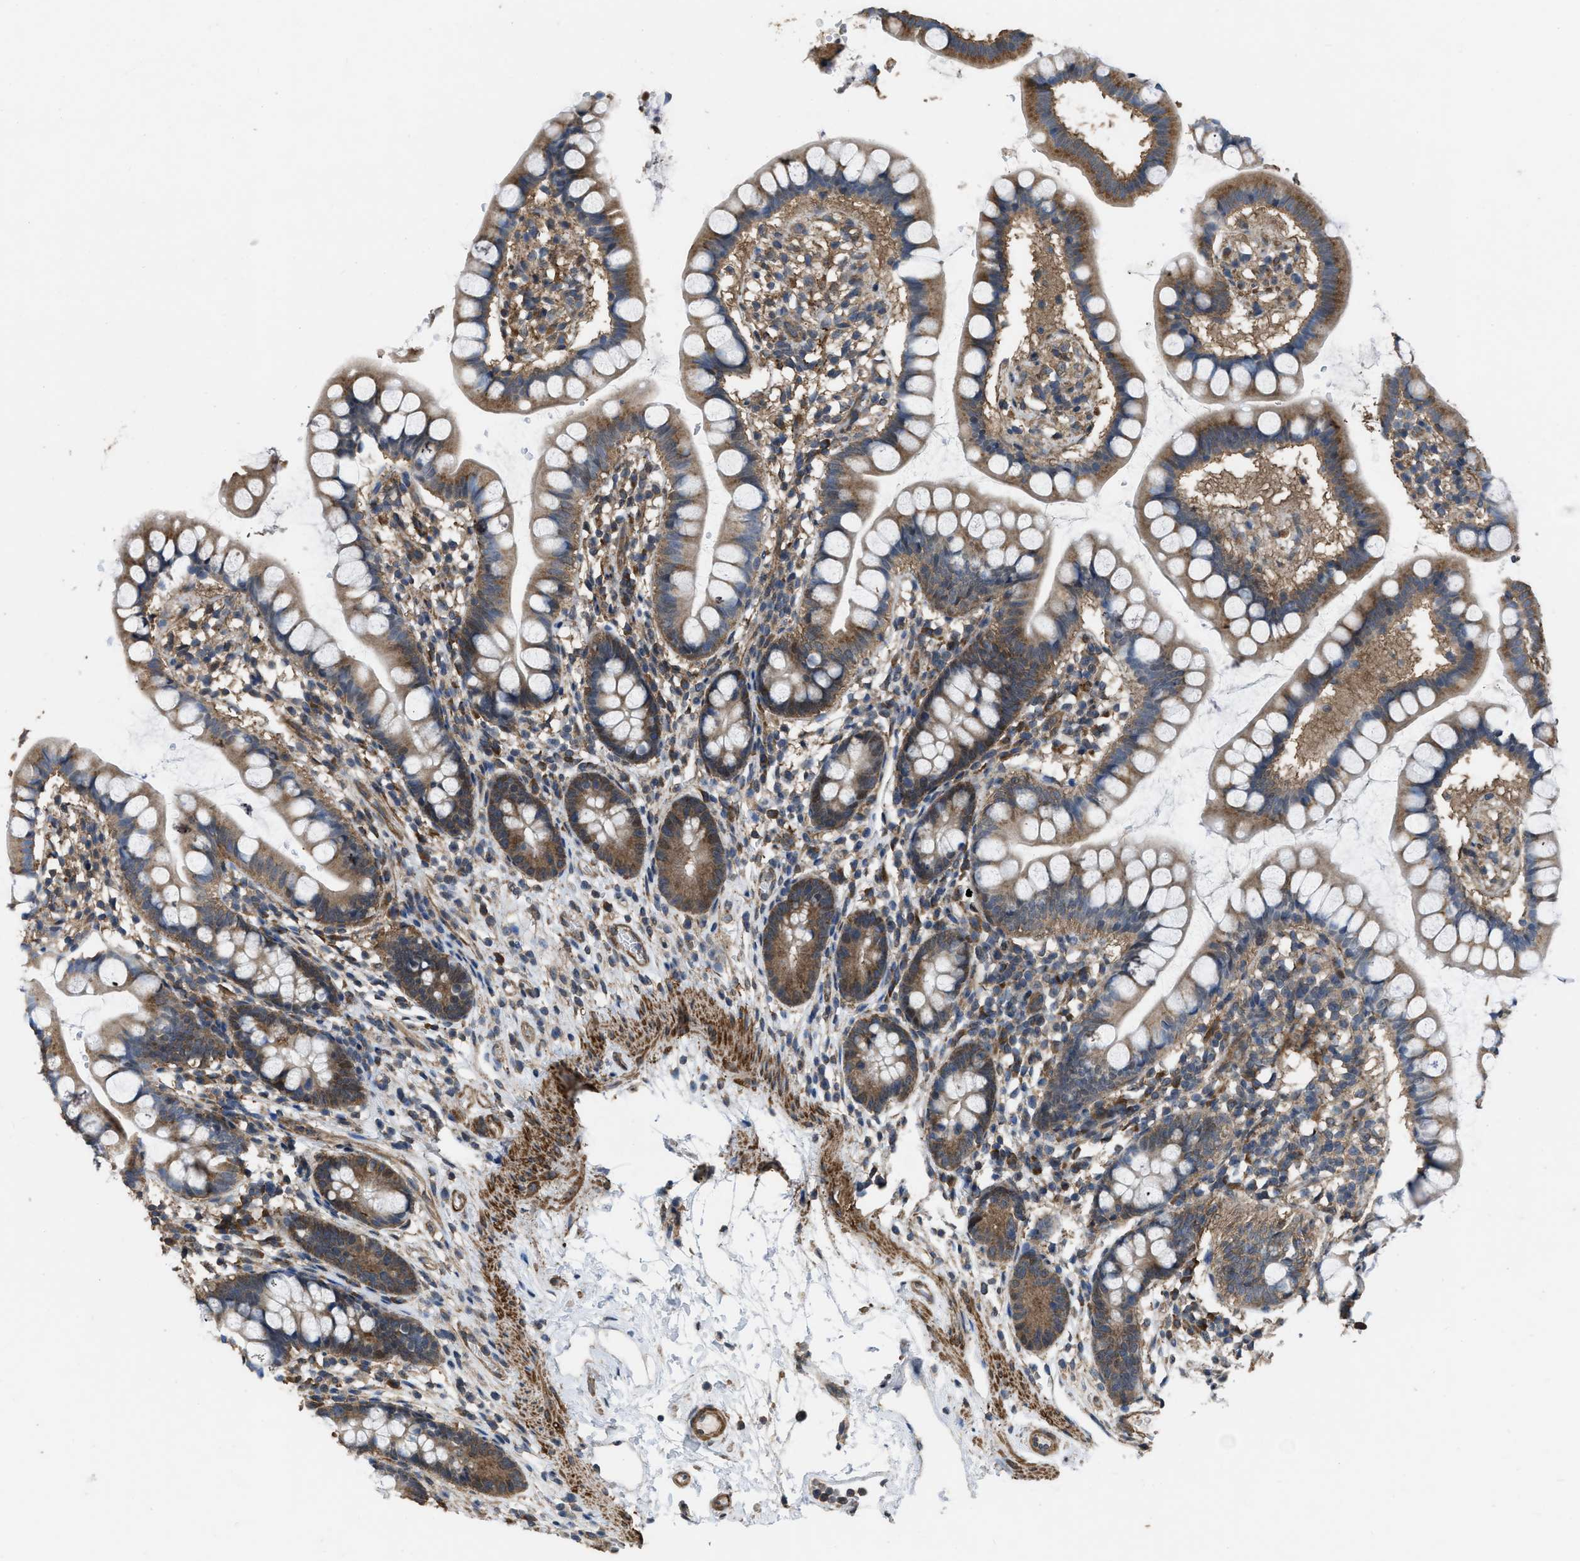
{"staining": {"intensity": "moderate", "quantity": ">75%", "location": "cytoplasmic/membranous"}, "tissue": "small intestine", "cell_type": "Glandular cells", "image_type": "normal", "snomed": [{"axis": "morphology", "description": "Normal tissue, NOS"}, {"axis": "topography", "description": "Small intestine"}], "caption": "Immunohistochemistry (IHC) histopathology image of benign small intestine: human small intestine stained using immunohistochemistry displays medium levels of moderate protein expression localized specifically in the cytoplasmic/membranous of glandular cells, appearing as a cytoplasmic/membranous brown color.", "gene": "ARL6", "patient": {"sex": "female", "age": 84}}